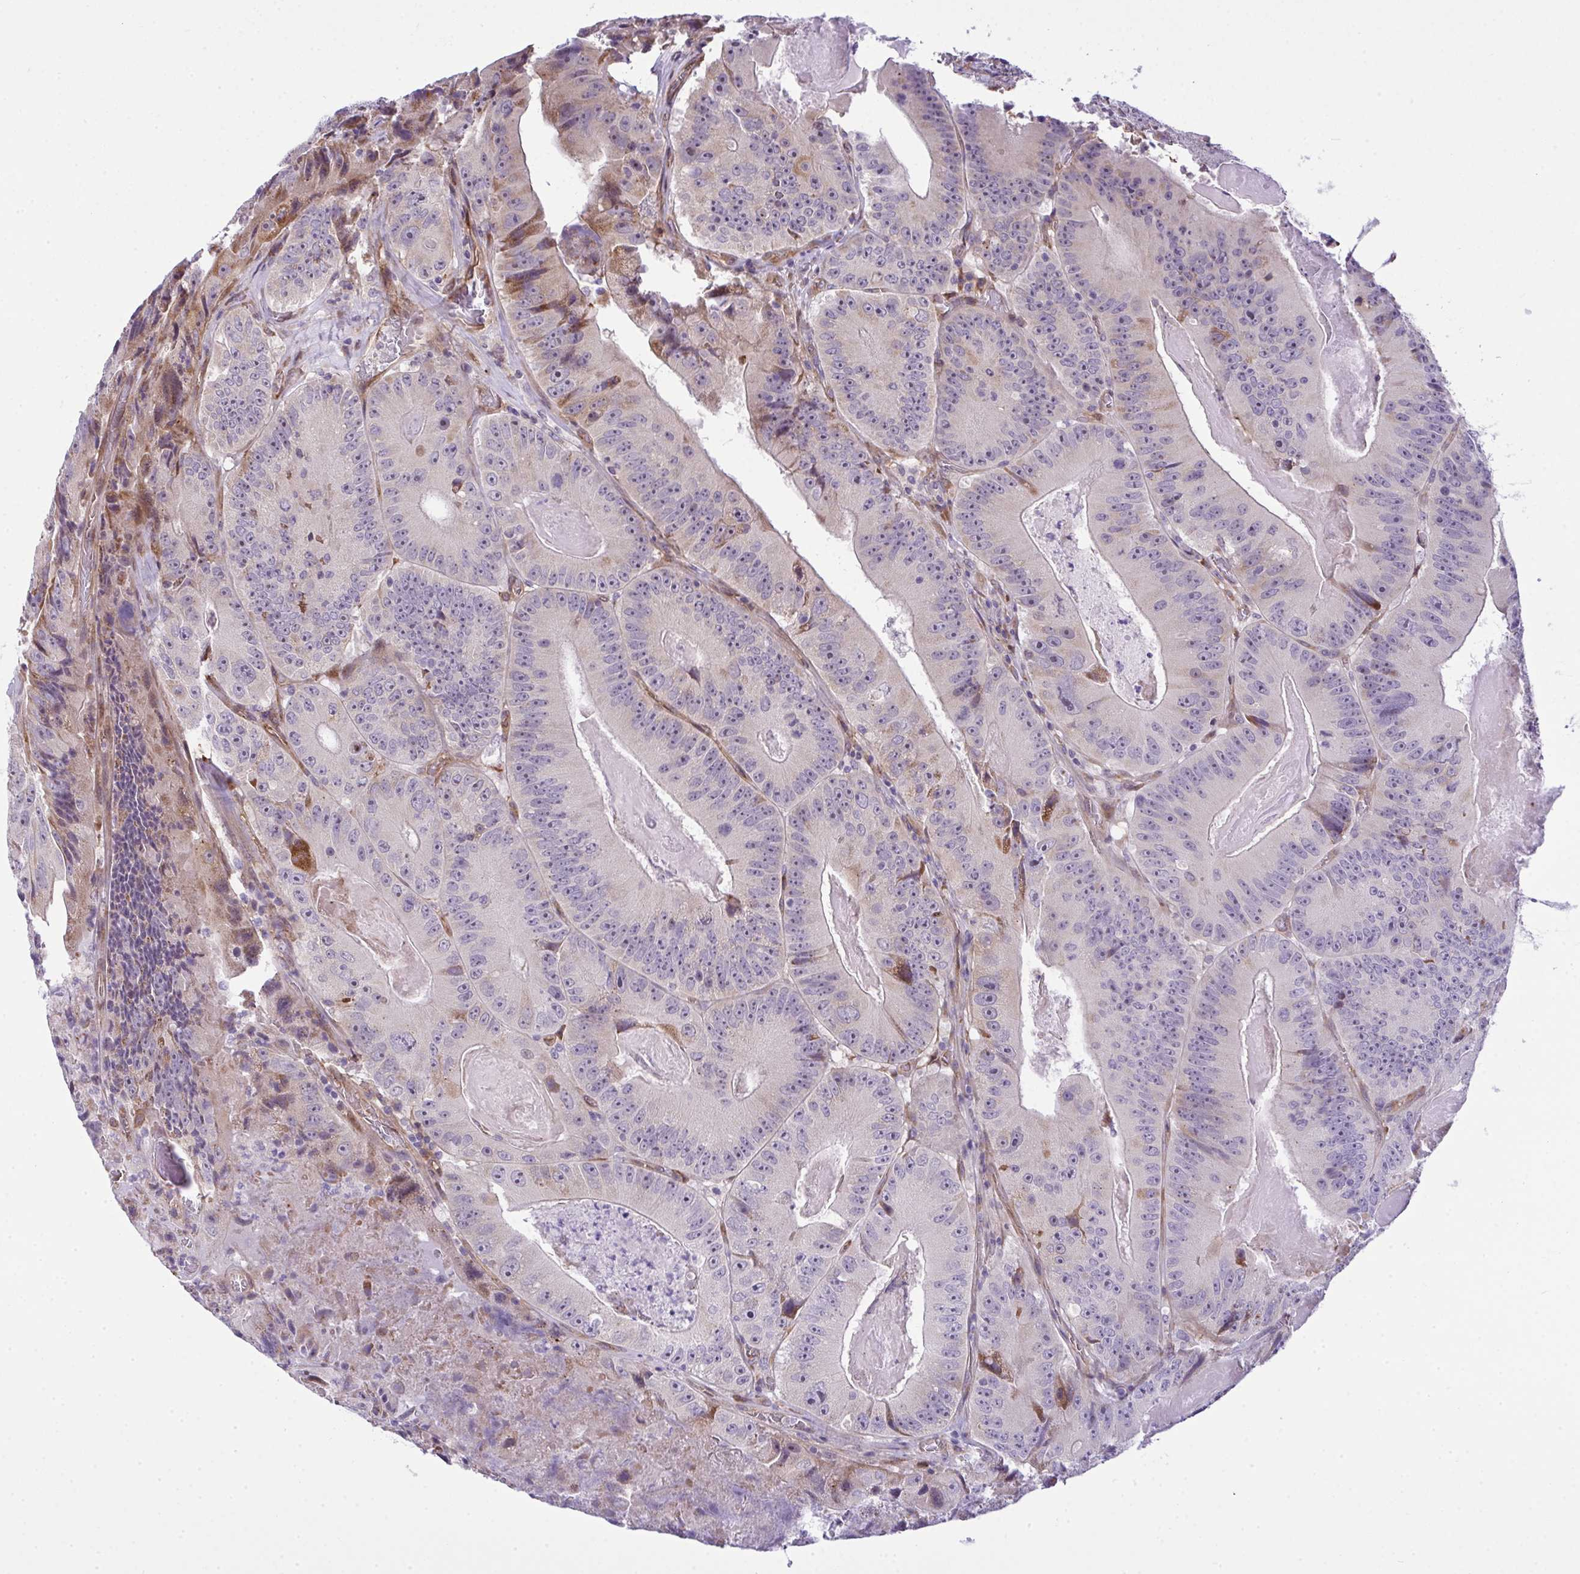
{"staining": {"intensity": "moderate", "quantity": "<25%", "location": "cytoplasmic/membranous"}, "tissue": "colorectal cancer", "cell_type": "Tumor cells", "image_type": "cancer", "snomed": [{"axis": "morphology", "description": "Adenocarcinoma, NOS"}, {"axis": "topography", "description": "Colon"}], "caption": "Moderate cytoplasmic/membranous staining for a protein is seen in approximately <25% of tumor cells of colorectal cancer (adenocarcinoma) using immunohistochemistry (IHC).", "gene": "RSKR", "patient": {"sex": "female", "age": 86}}